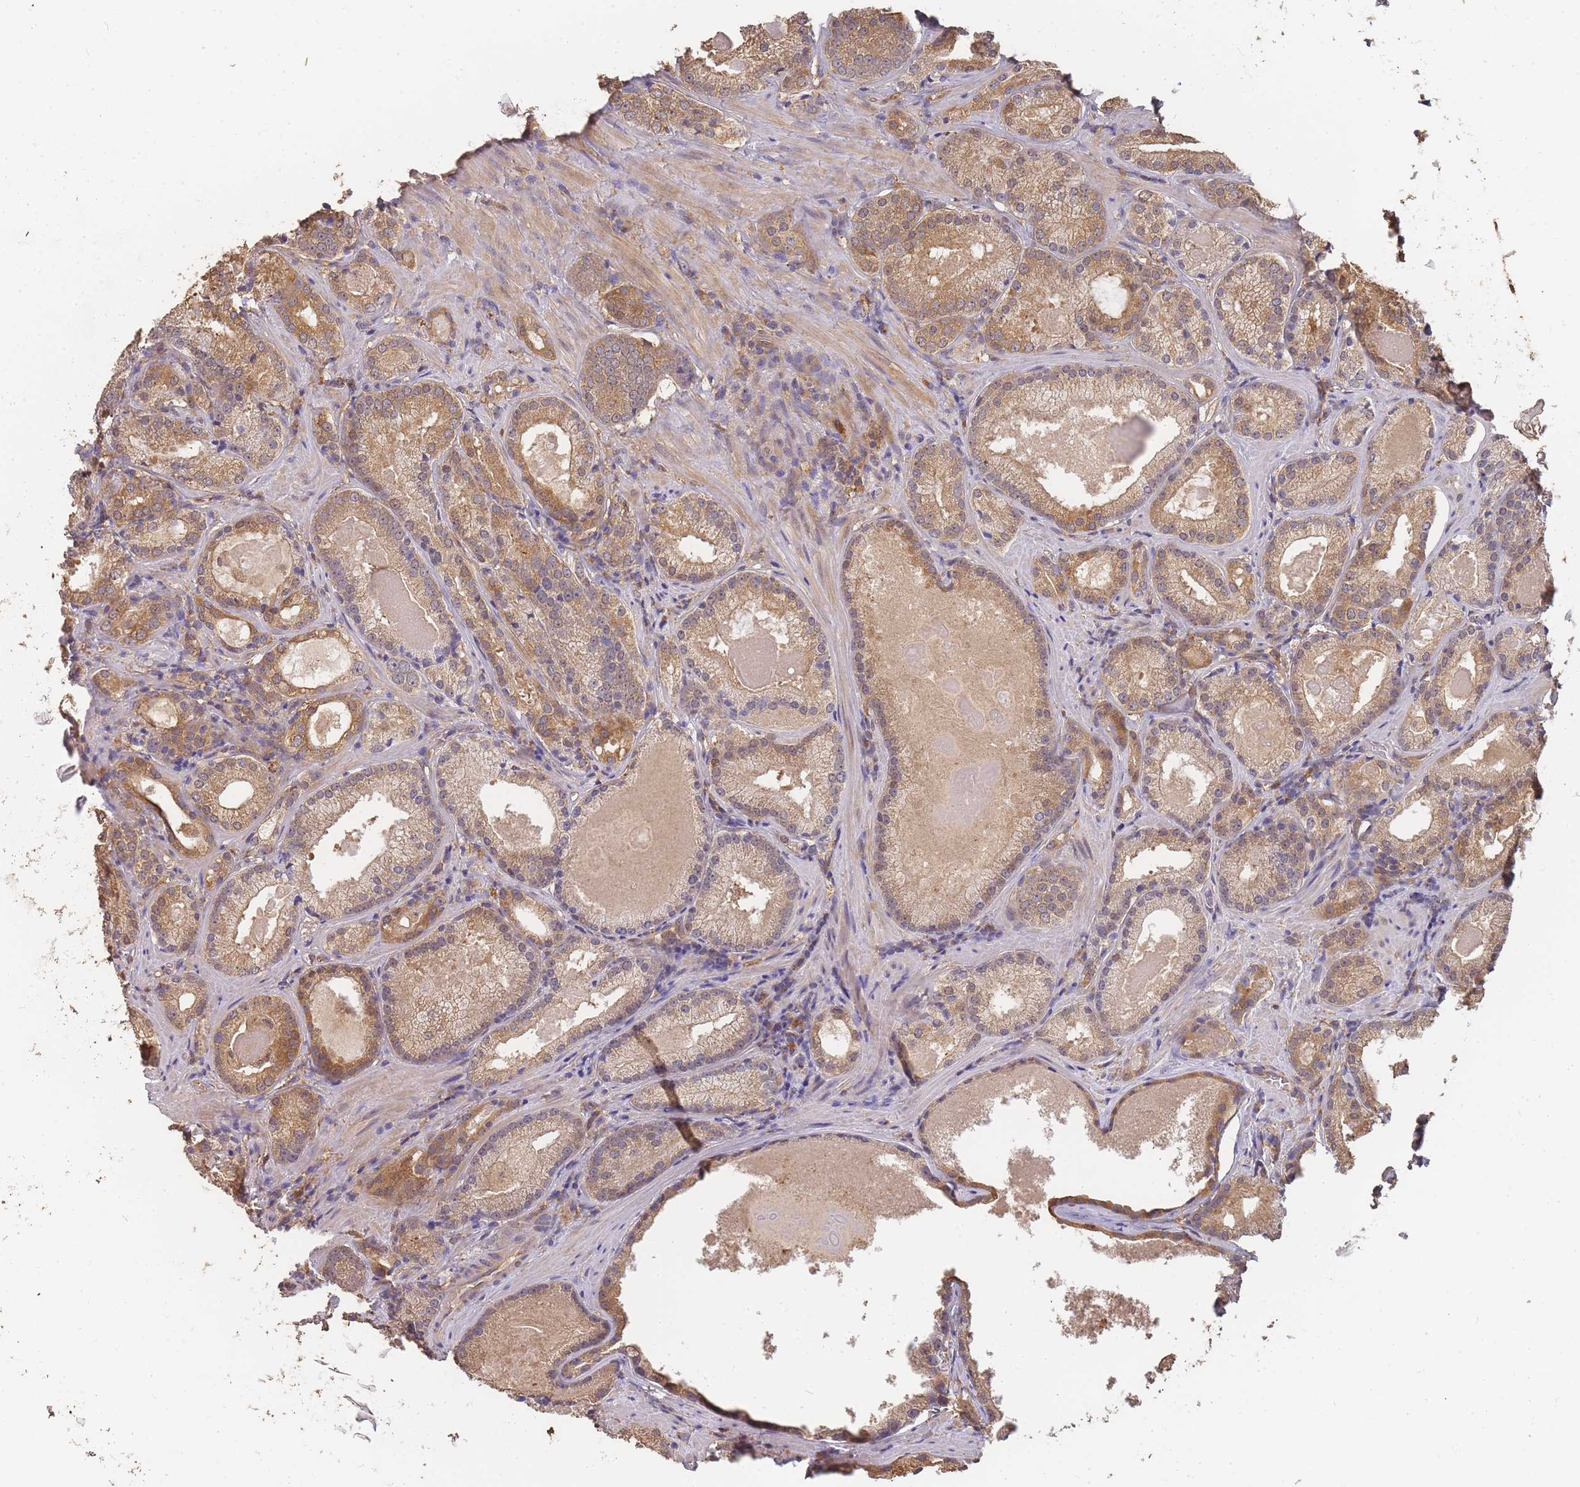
{"staining": {"intensity": "moderate", "quantity": ">75%", "location": "cytoplasmic/membranous"}, "tissue": "prostate cancer", "cell_type": "Tumor cells", "image_type": "cancer", "snomed": [{"axis": "morphology", "description": "Adenocarcinoma, Low grade"}, {"axis": "topography", "description": "Prostate"}], "caption": "The photomicrograph reveals a brown stain indicating the presence of a protein in the cytoplasmic/membranous of tumor cells in prostate cancer (adenocarcinoma (low-grade)).", "gene": "CDKN2AIPNL", "patient": {"sex": "male", "age": 57}}